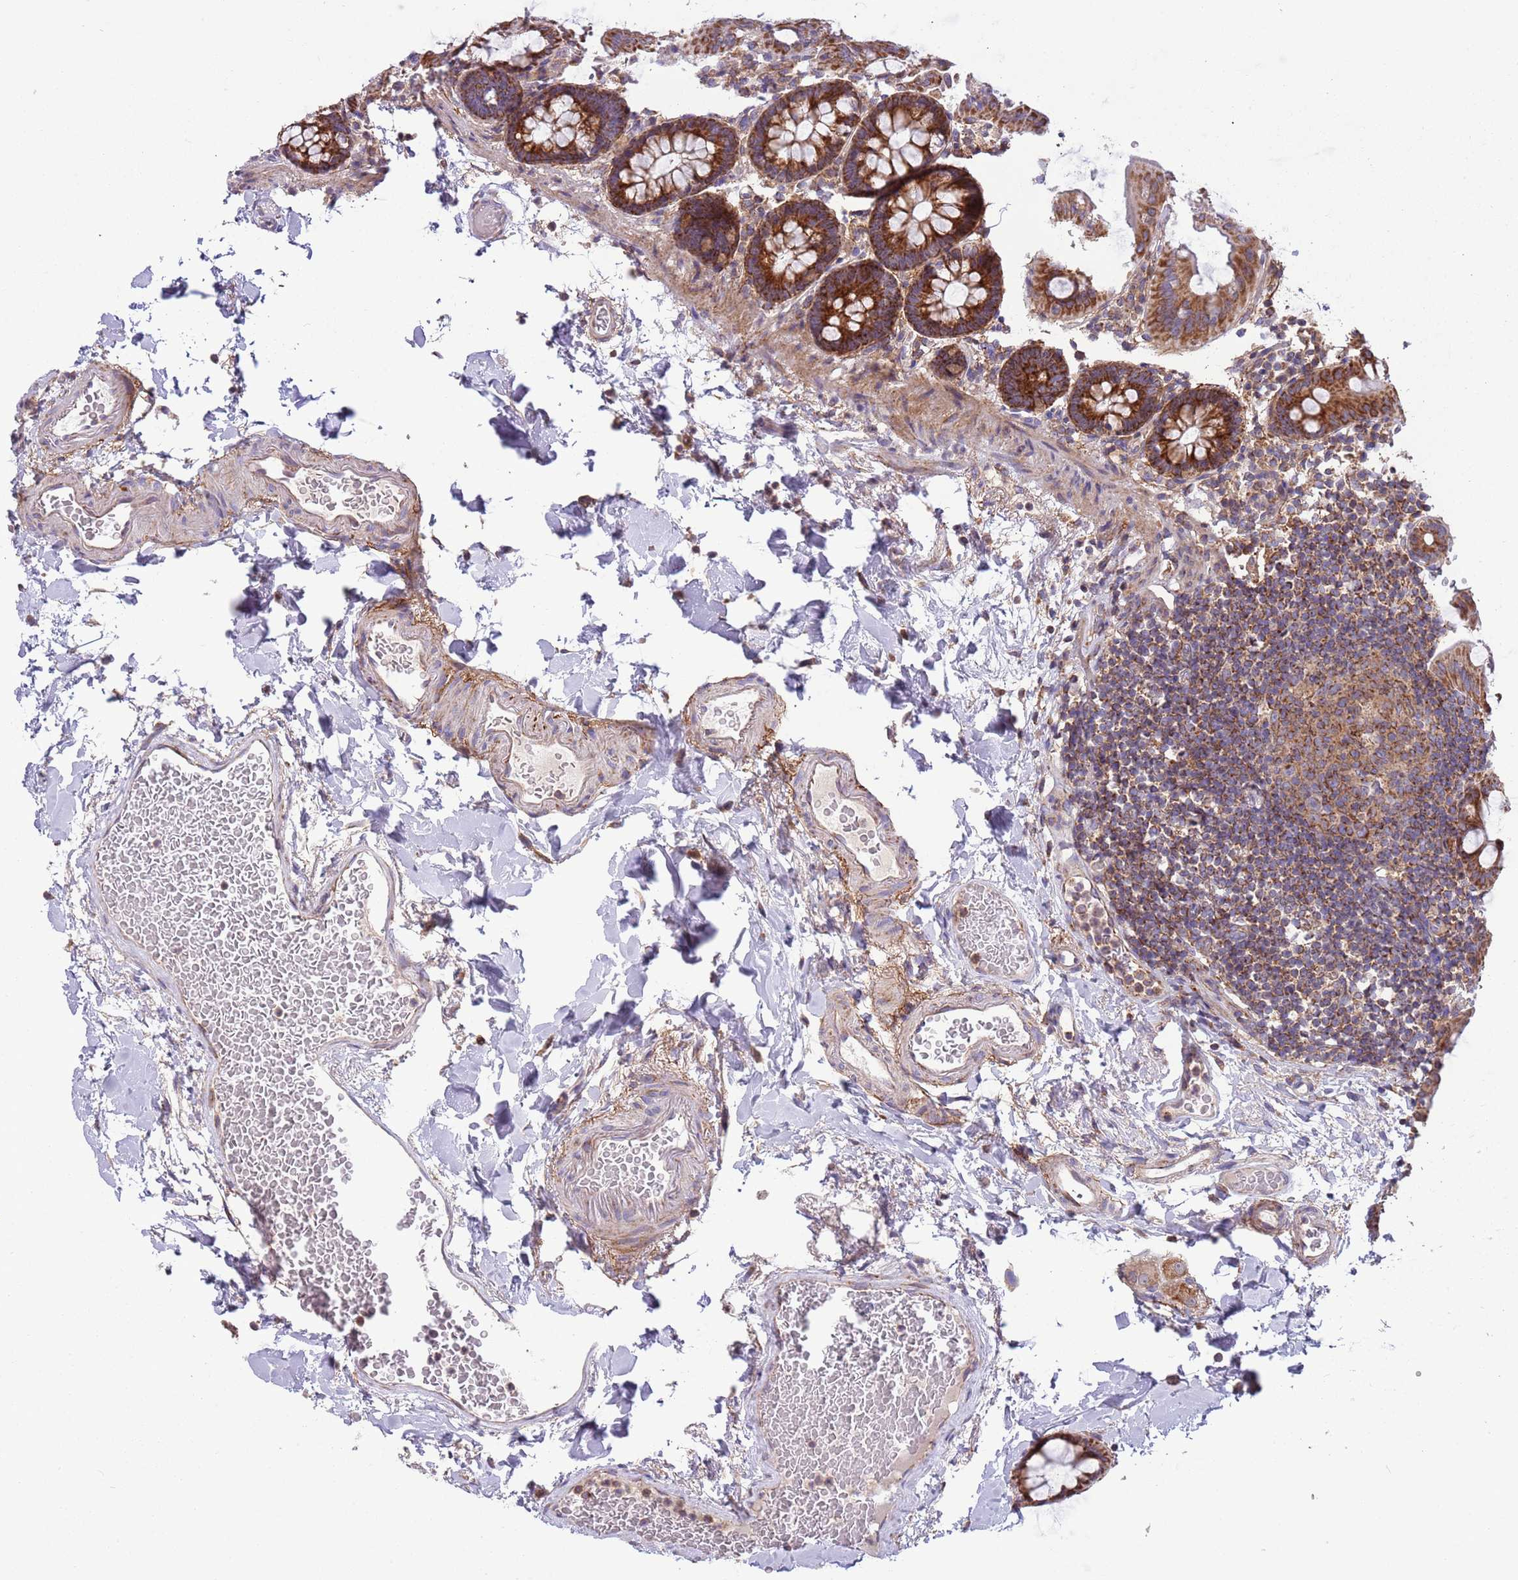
{"staining": {"intensity": "weak", "quantity": ">75%", "location": "cytoplasmic/membranous"}, "tissue": "colon", "cell_type": "Endothelial cells", "image_type": "normal", "snomed": [{"axis": "morphology", "description": "Normal tissue, NOS"}, {"axis": "topography", "description": "Colon"}], "caption": "Protein staining of benign colon reveals weak cytoplasmic/membranous staining in about >75% of endothelial cells.", "gene": "IRS4", "patient": {"sex": "male", "age": 75}}